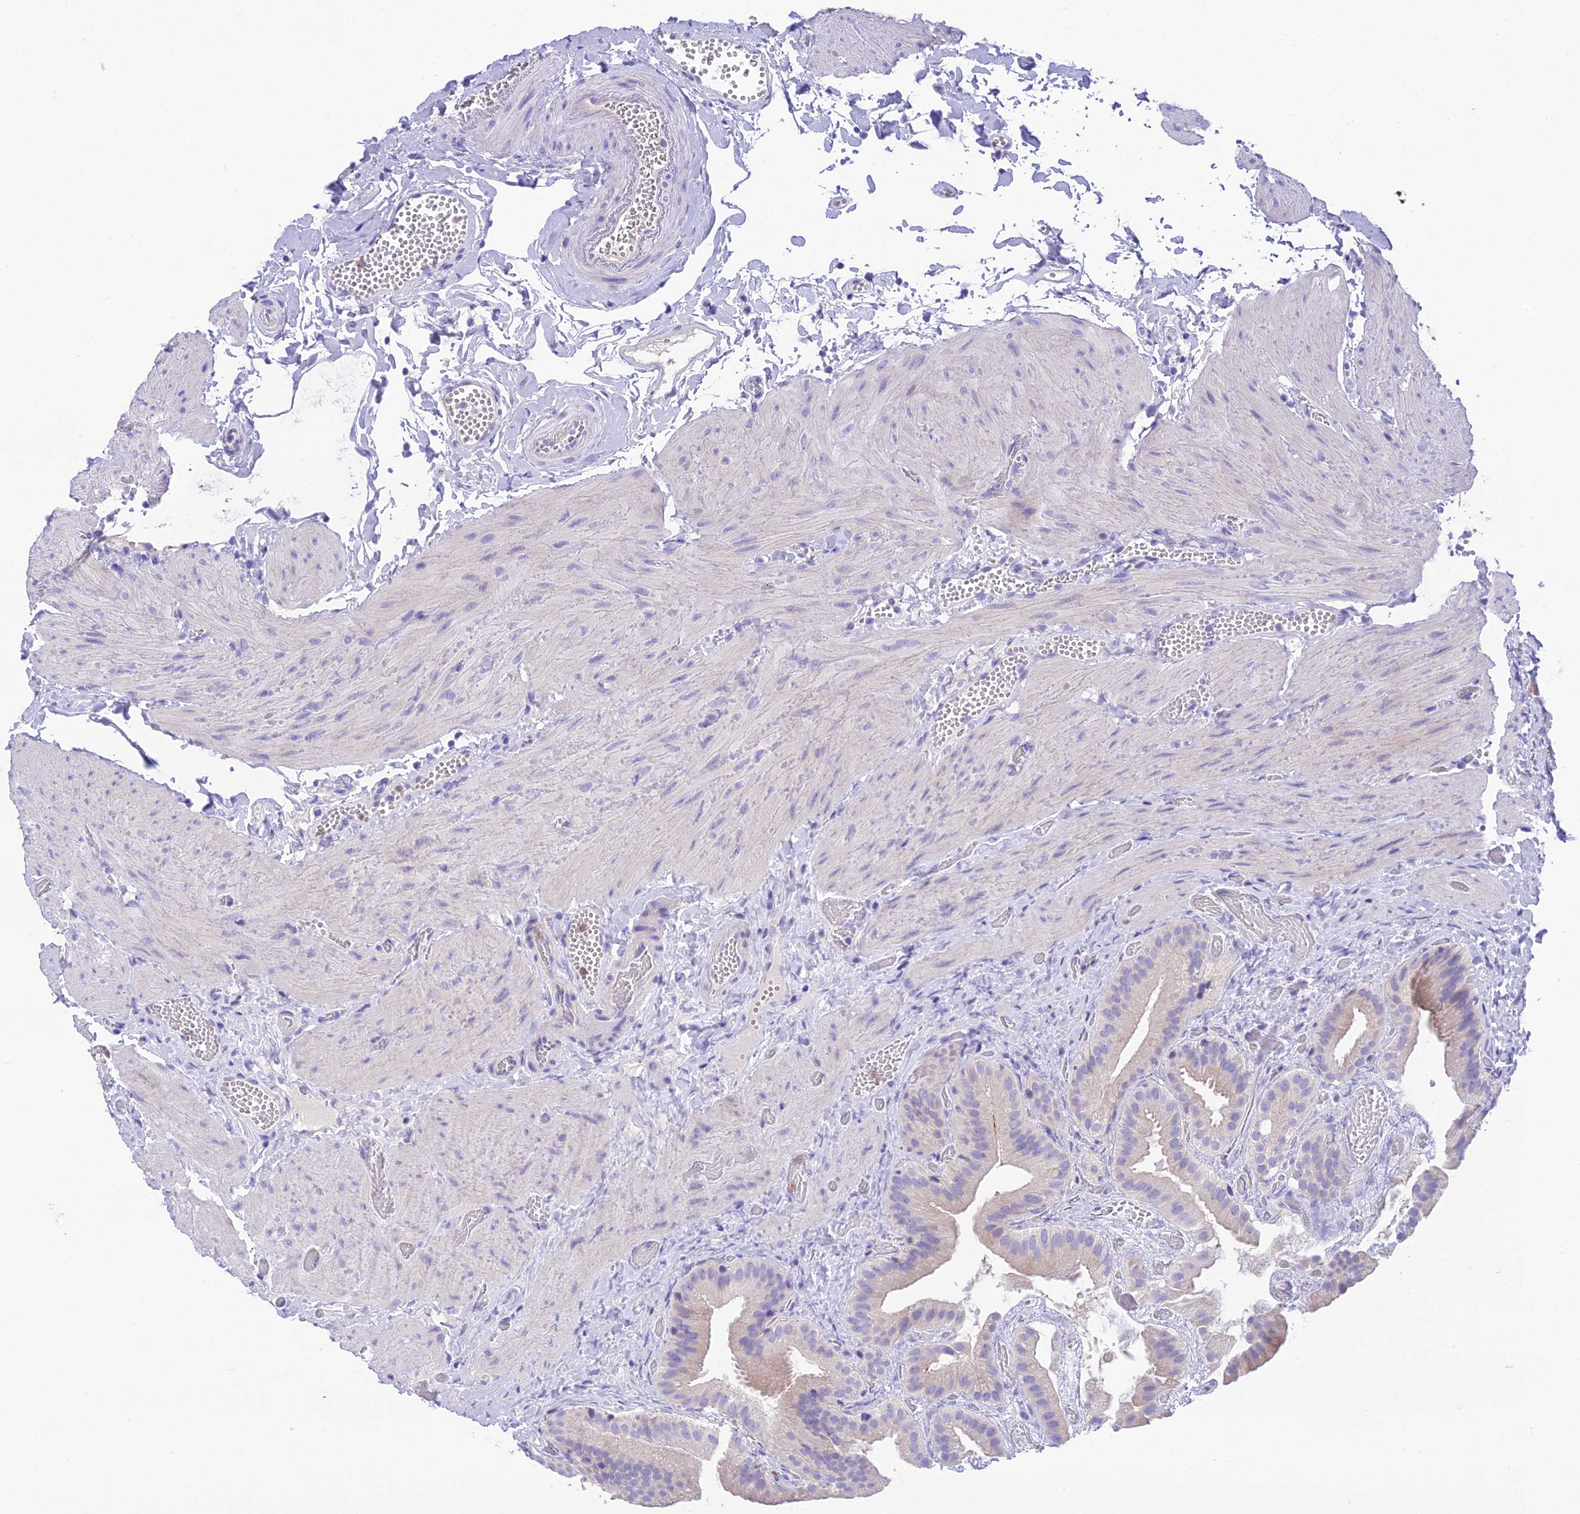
{"staining": {"intensity": "negative", "quantity": "none", "location": "none"}, "tissue": "gallbladder", "cell_type": "Glandular cells", "image_type": "normal", "snomed": [{"axis": "morphology", "description": "Normal tissue, NOS"}, {"axis": "topography", "description": "Gallbladder"}], "caption": "High power microscopy image of an immunohistochemistry (IHC) image of unremarkable gallbladder, revealing no significant staining in glandular cells. The staining is performed using DAB (3,3'-diaminobenzidine) brown chromogen with nuclei counter-stained in using hematoxylin.", "gene": "KIAA0408", "patient": {"sex": "female", "age": 64}}